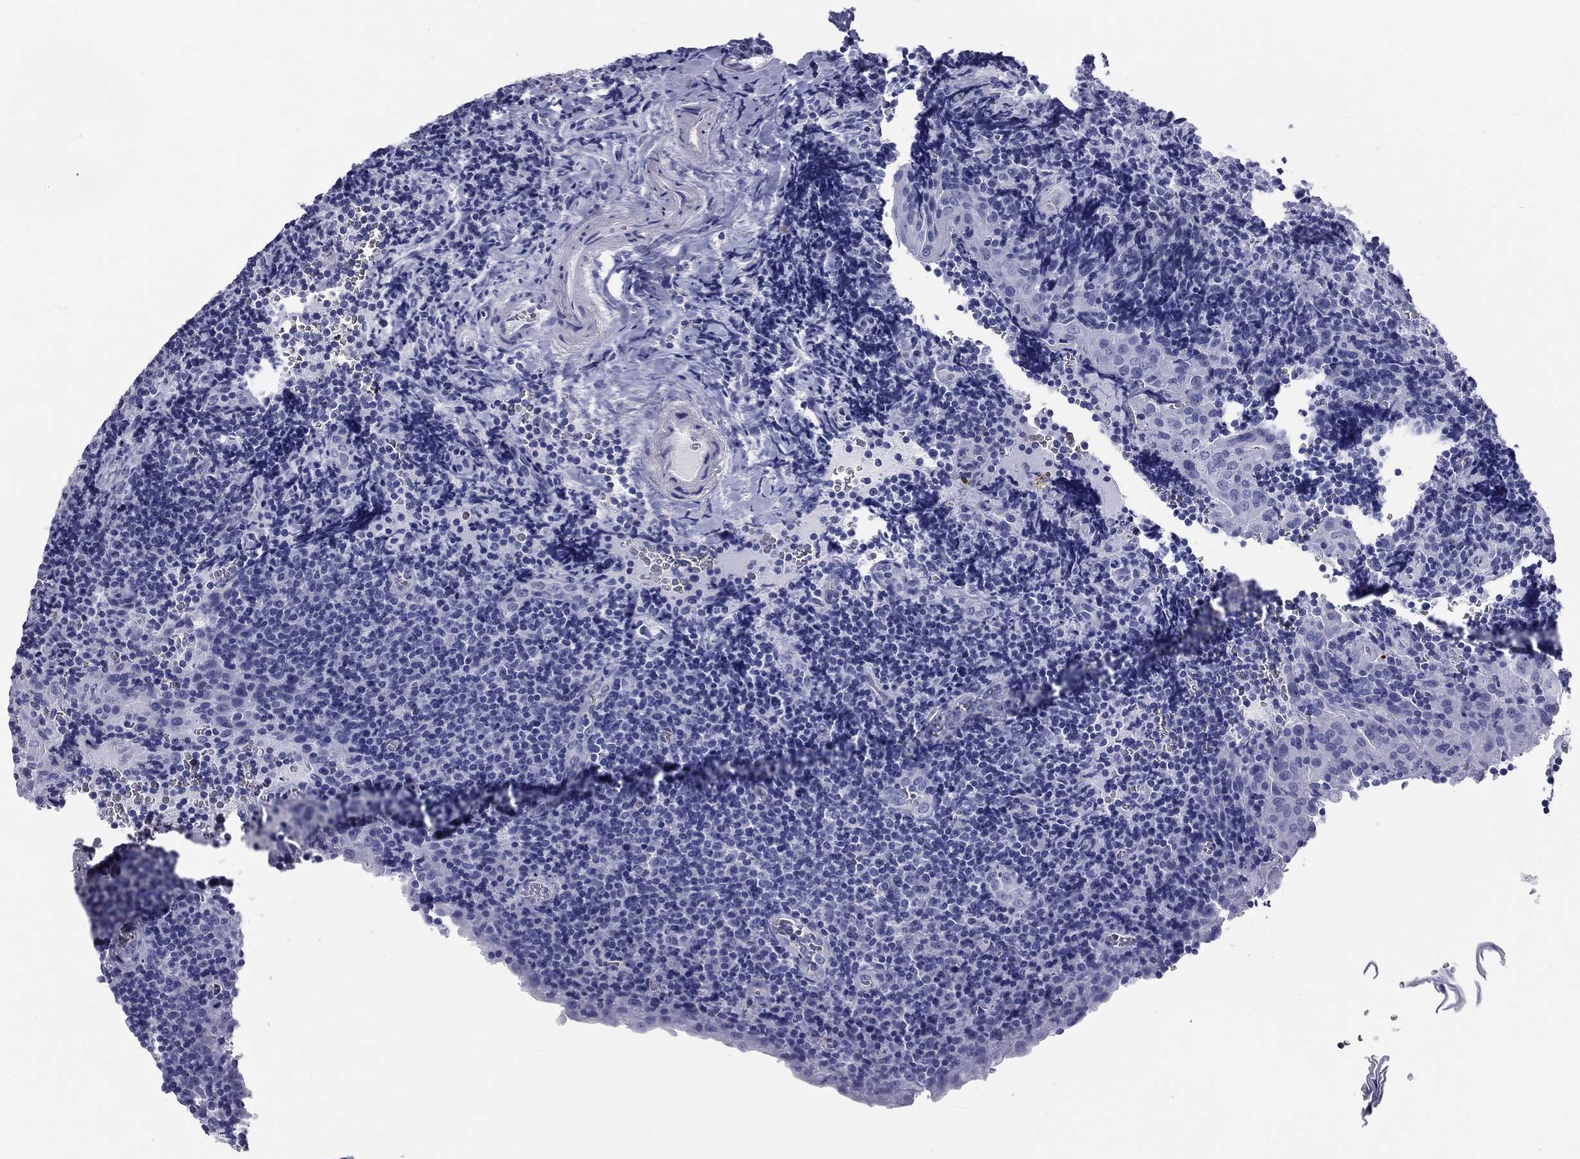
{"staining": {"intensity": "negative", "quantity": "none", "location": "none"}, "tissue": "tonsil", "cell_type": "Germinal center cells", "image_type": "normal", "snomed": [{"axis": "morphology", "description": "Normal tissue, NOS"}, {"axis": "morphology", "description": "Inflammation, NOS"}, {"axis": "topography", "description": "Tonsil"}], "caption": "Tonsil stained for a protein using immunohistochemistry (IHC) exhibits no staining germinal center cells.", "gene": "DNALI1", "patient": {"sex": "female", "age": 31}}